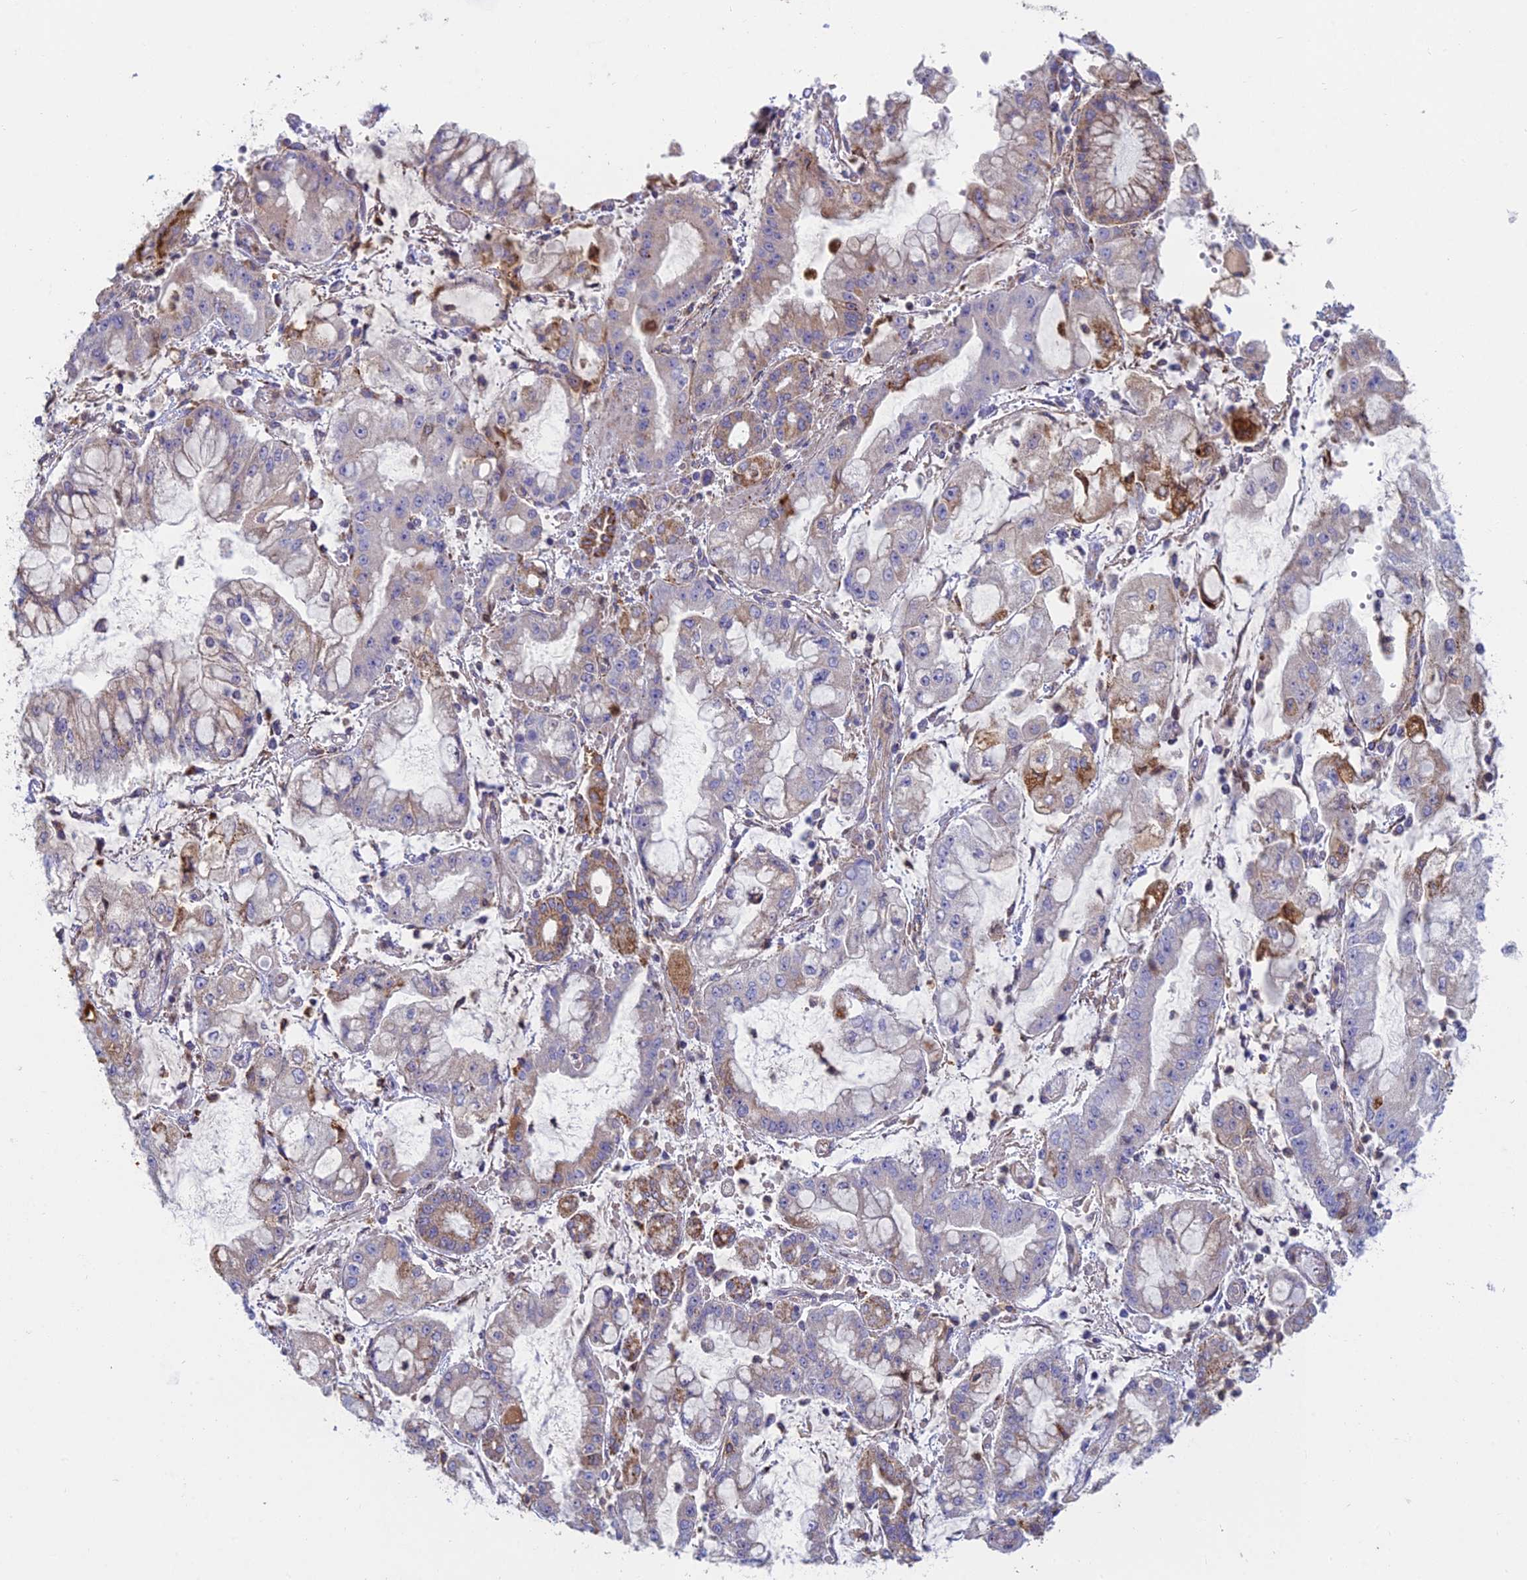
{"staining": {"intensity": "moderate", "quantity": "<25%", "location": "cytoplasmic/membranous"}, "tissue": "stomach cancer", "cell_type": "Tumor cells", "image_type": "cancer", "snomed": [{"axis": "morphology", "description": "Adenocarcinoma, NOS"}, {"axis": "topography", "description": "Stomach"}], "caption": "This is a photomicrograph of IHC staining of stomach cancer (adenocarcinoma), which shows moderate expression in the cytoplasmic/membranous of tumor cells.", "gene": "IFTAP", "patient": {"sex": "male", "age": 76}}